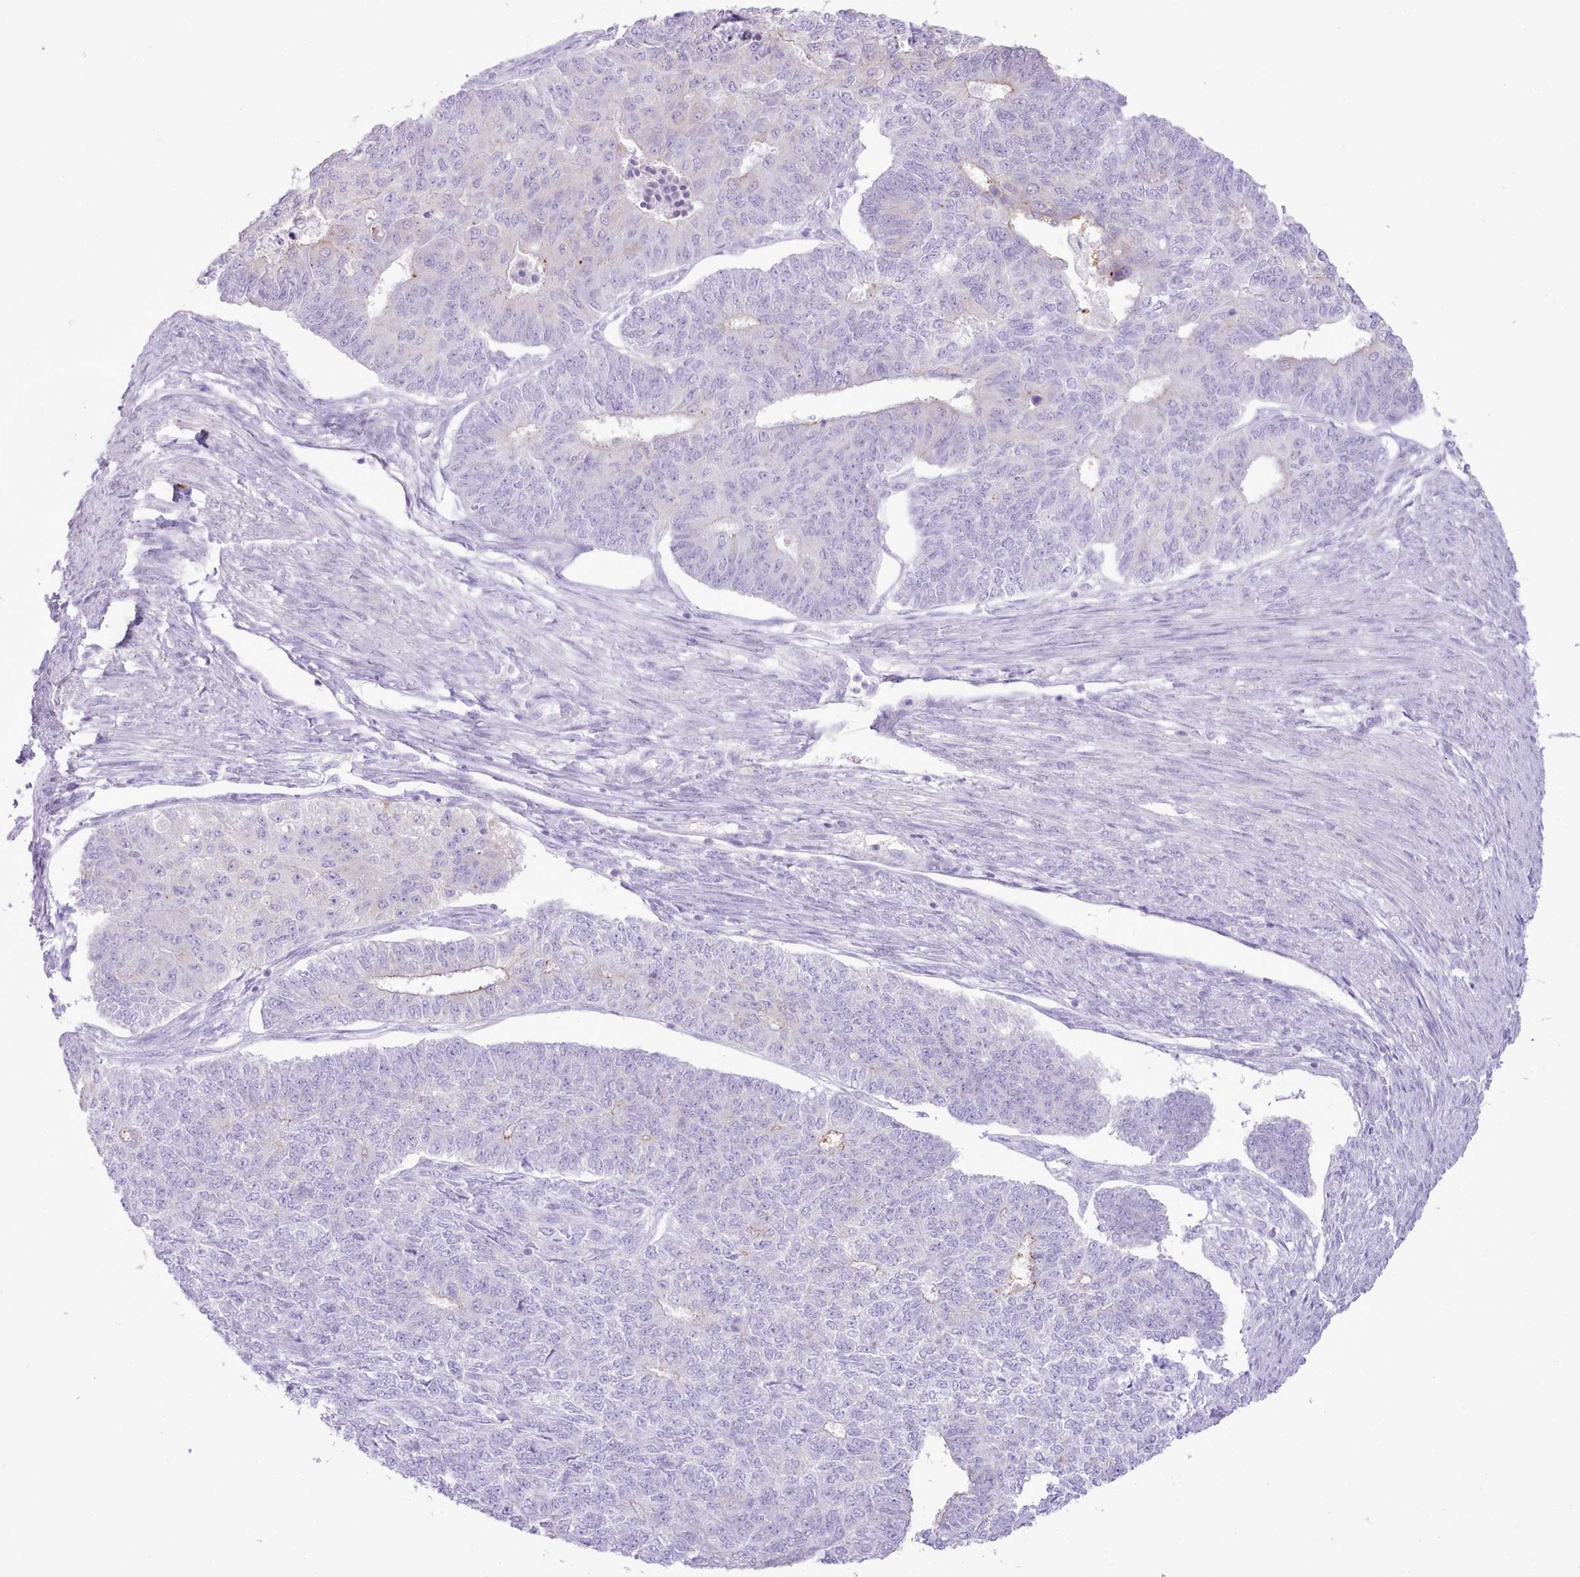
{"staining": {"intensity": "negative", "quantity": "none", "location": "none"}, "tissue": "endometrial cancer", "cell_type": "Tumor cells", "image_type": "cancer", "snomed": [{"axis": "morphology", "description": "Adenocarcinoma, NOS"}, {"axis": "topography", "description": "Endometrium"}], "caption": "DAB immunohistochemical staining of human endometrial cancer exhibits no significant staining in tumor cells. (IHC, brightfield microscopy, high magnification).", "gene": "MDFI", "patient": {"sex": "female", "age": 32}}